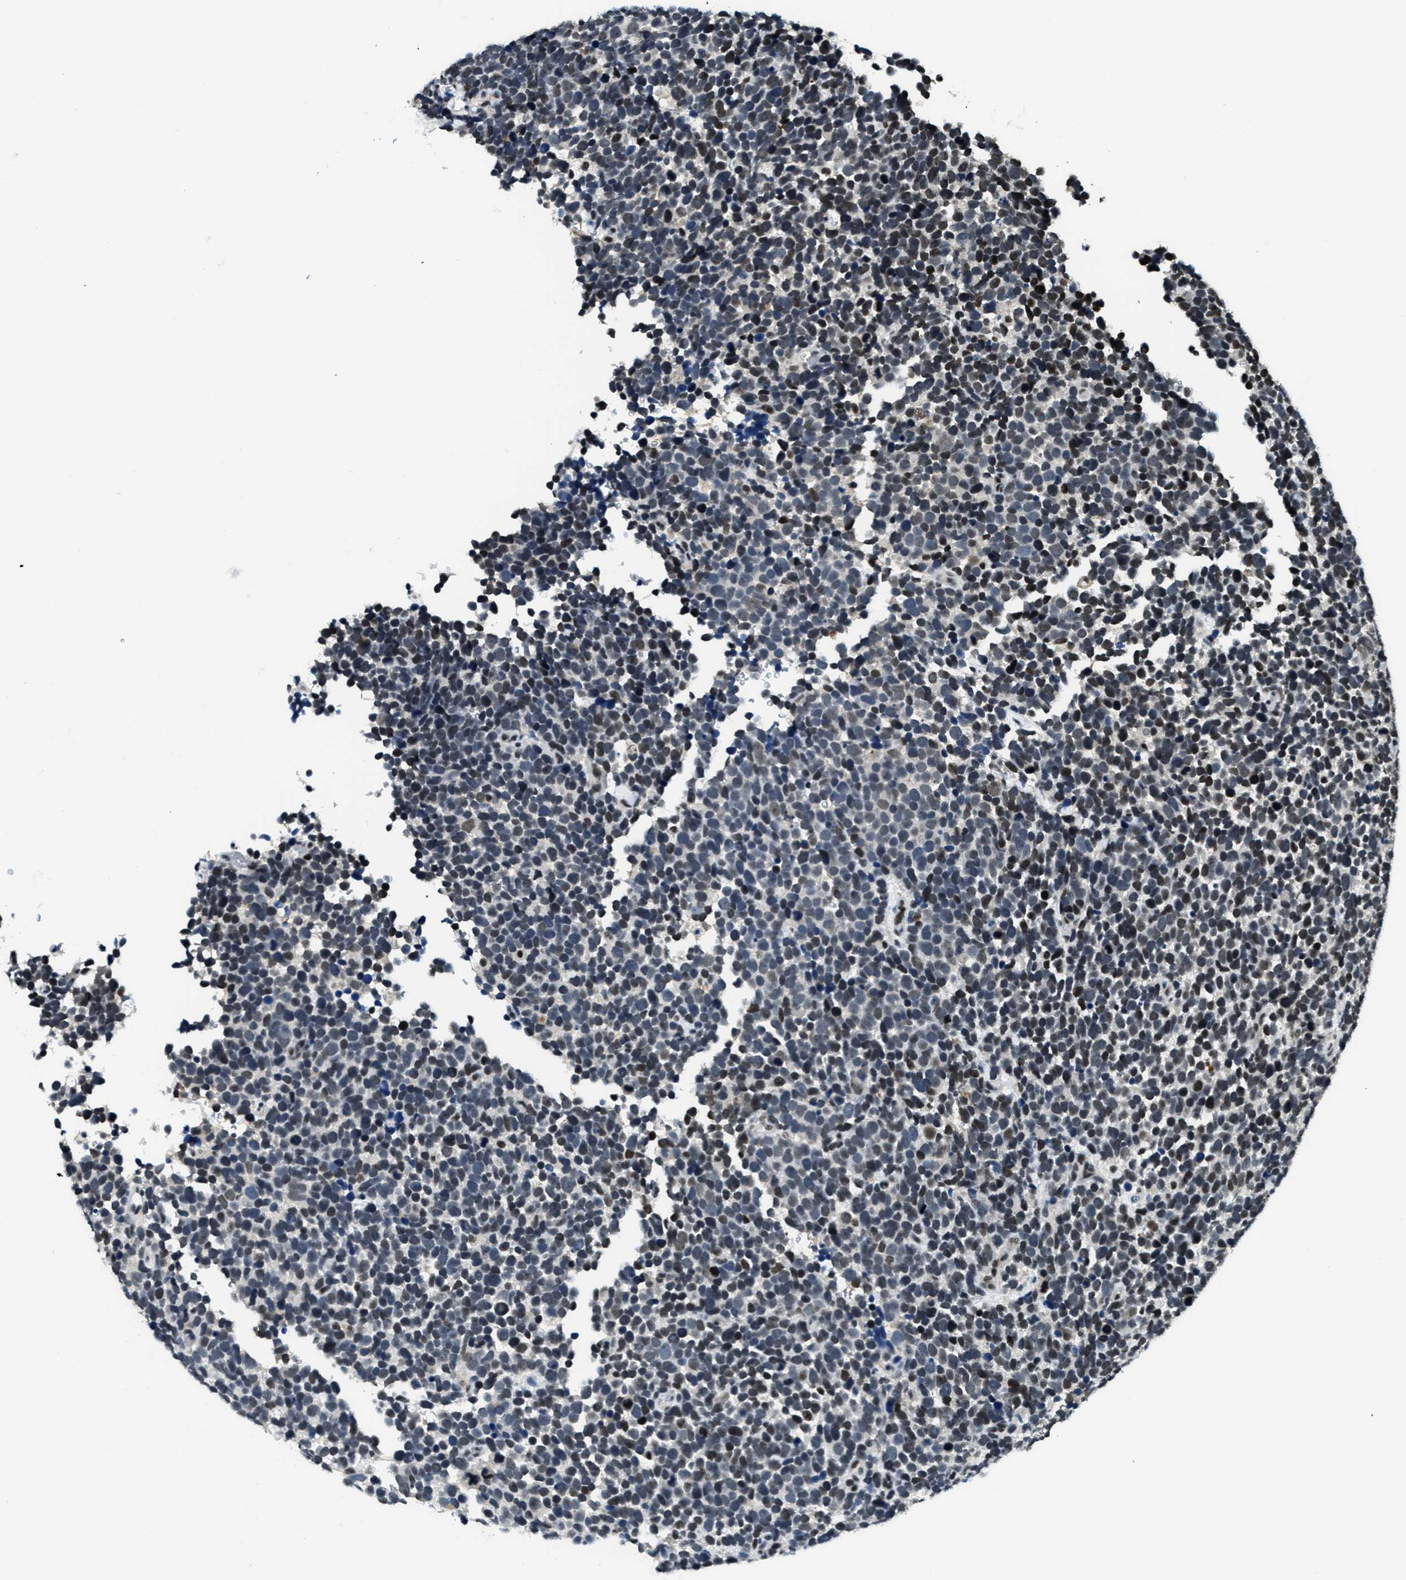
{"staining": {"intensity": "moderate", "quantity": "25%-75%", "location": "nuclear"}, "tissue": "urothelial cancer", "cell_type": "Tumor cells", "image_type": "cancer", "snomed": [{"axis": "morphology", "description": "Urothelial carcinoma, High grade"}, {"axis": "topography", "description": "Urinary bladder"}], "caption": "High-grade urothelial carcinoma stained with a protein marker displays moderate staining in tumor cells.", "gene": "SSB", "patient": {"sex": "female", "age": 82}}